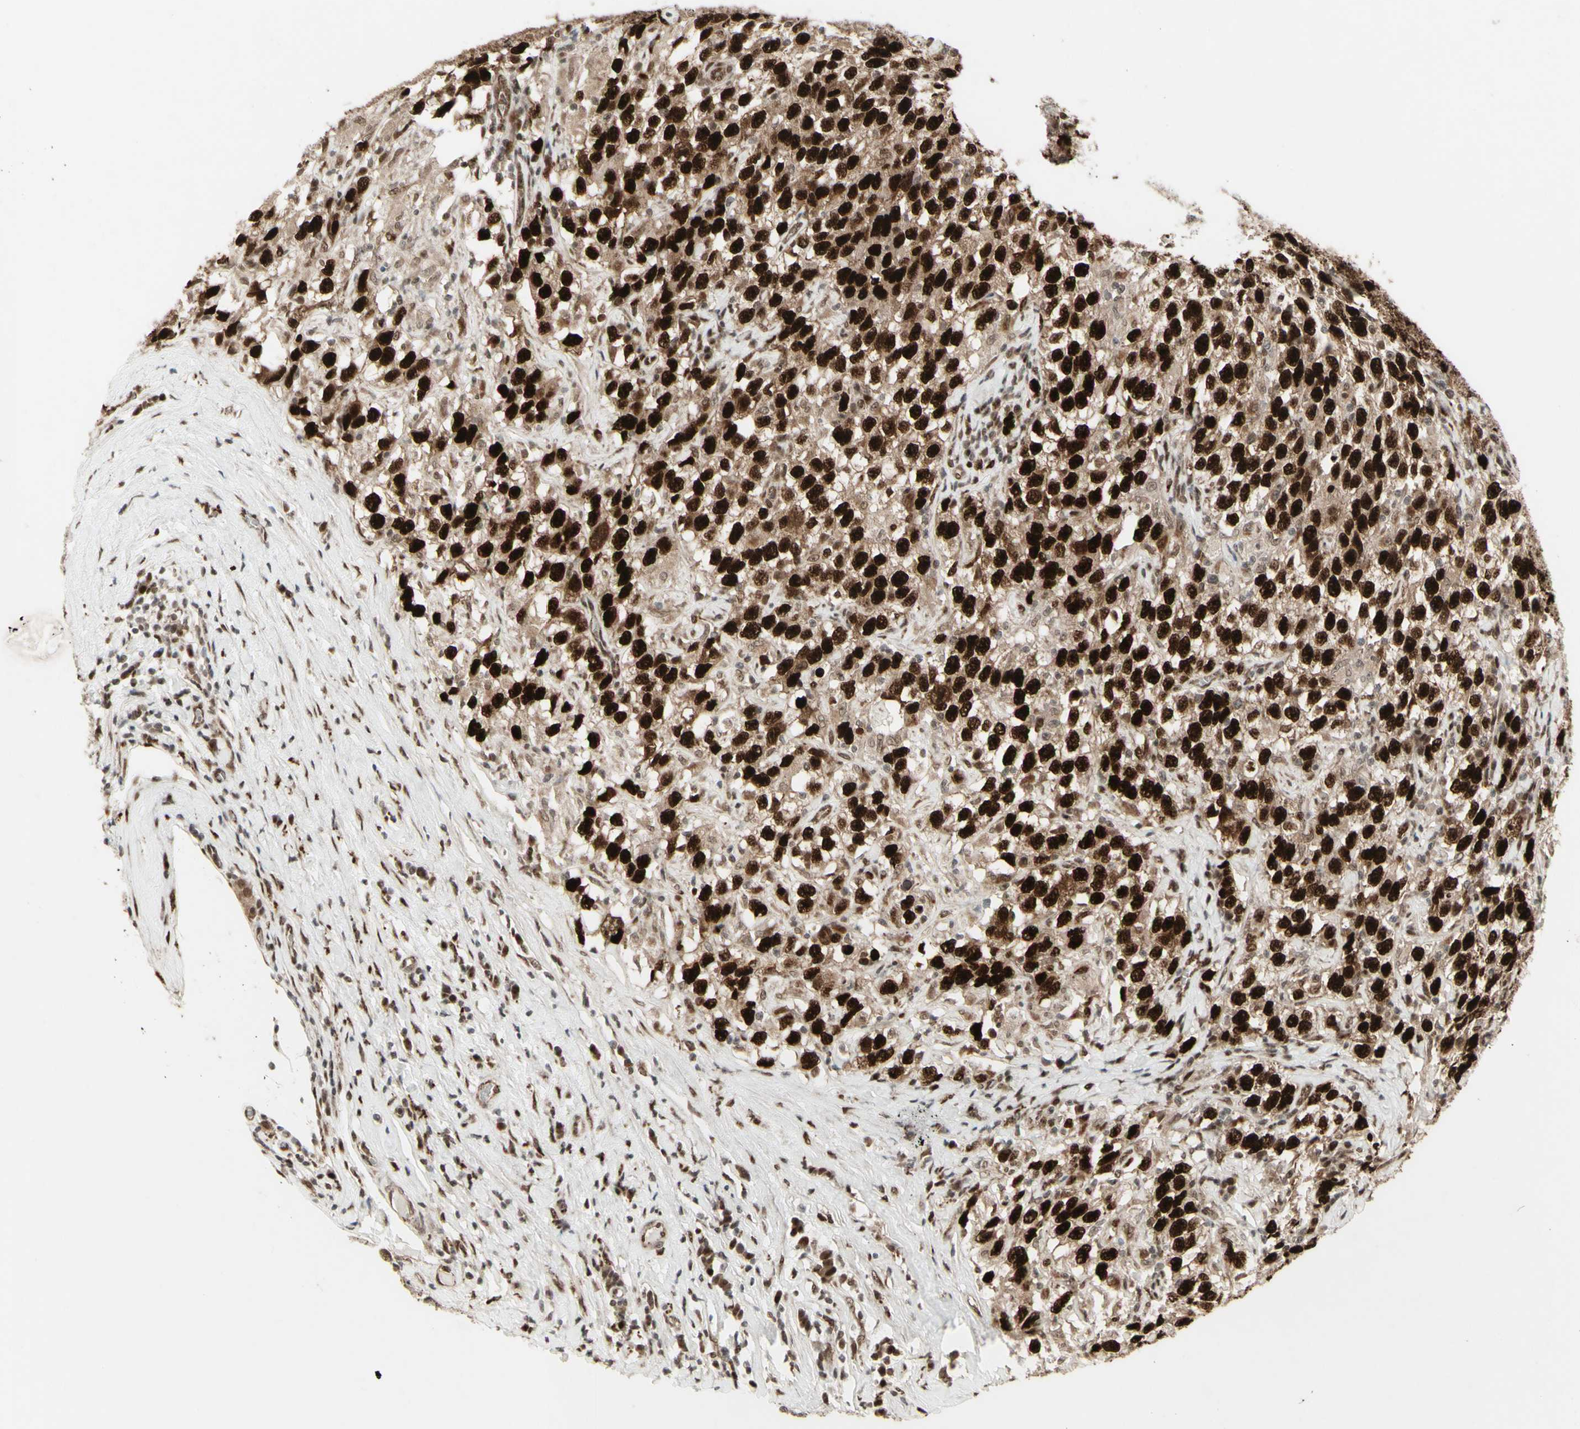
{"staining": {"intensity": "strong", "quantity": ">75%", "location": "cytoplasmic/membranous,nuclear"}, "tissue": "testis cancer", "cell_type": "Tumor cells", "image_type": "cancer", "snomed": [{"axis": "morphology", "description": "Seminoma, NOS"}, {"axis": "topography", "description": "Testis"}], "caption": "Seminoma (testis) tissue exhibits strong cytoplasmic/membranous and nuclear expression in approximately >75% of tumor cells (DAB (3,3'-diaminobenzidine) IHC, brown staining for protein, blue staining for nuclei).", "gene": "CBX1", "patient": {"sex": "male", "age": 41}}